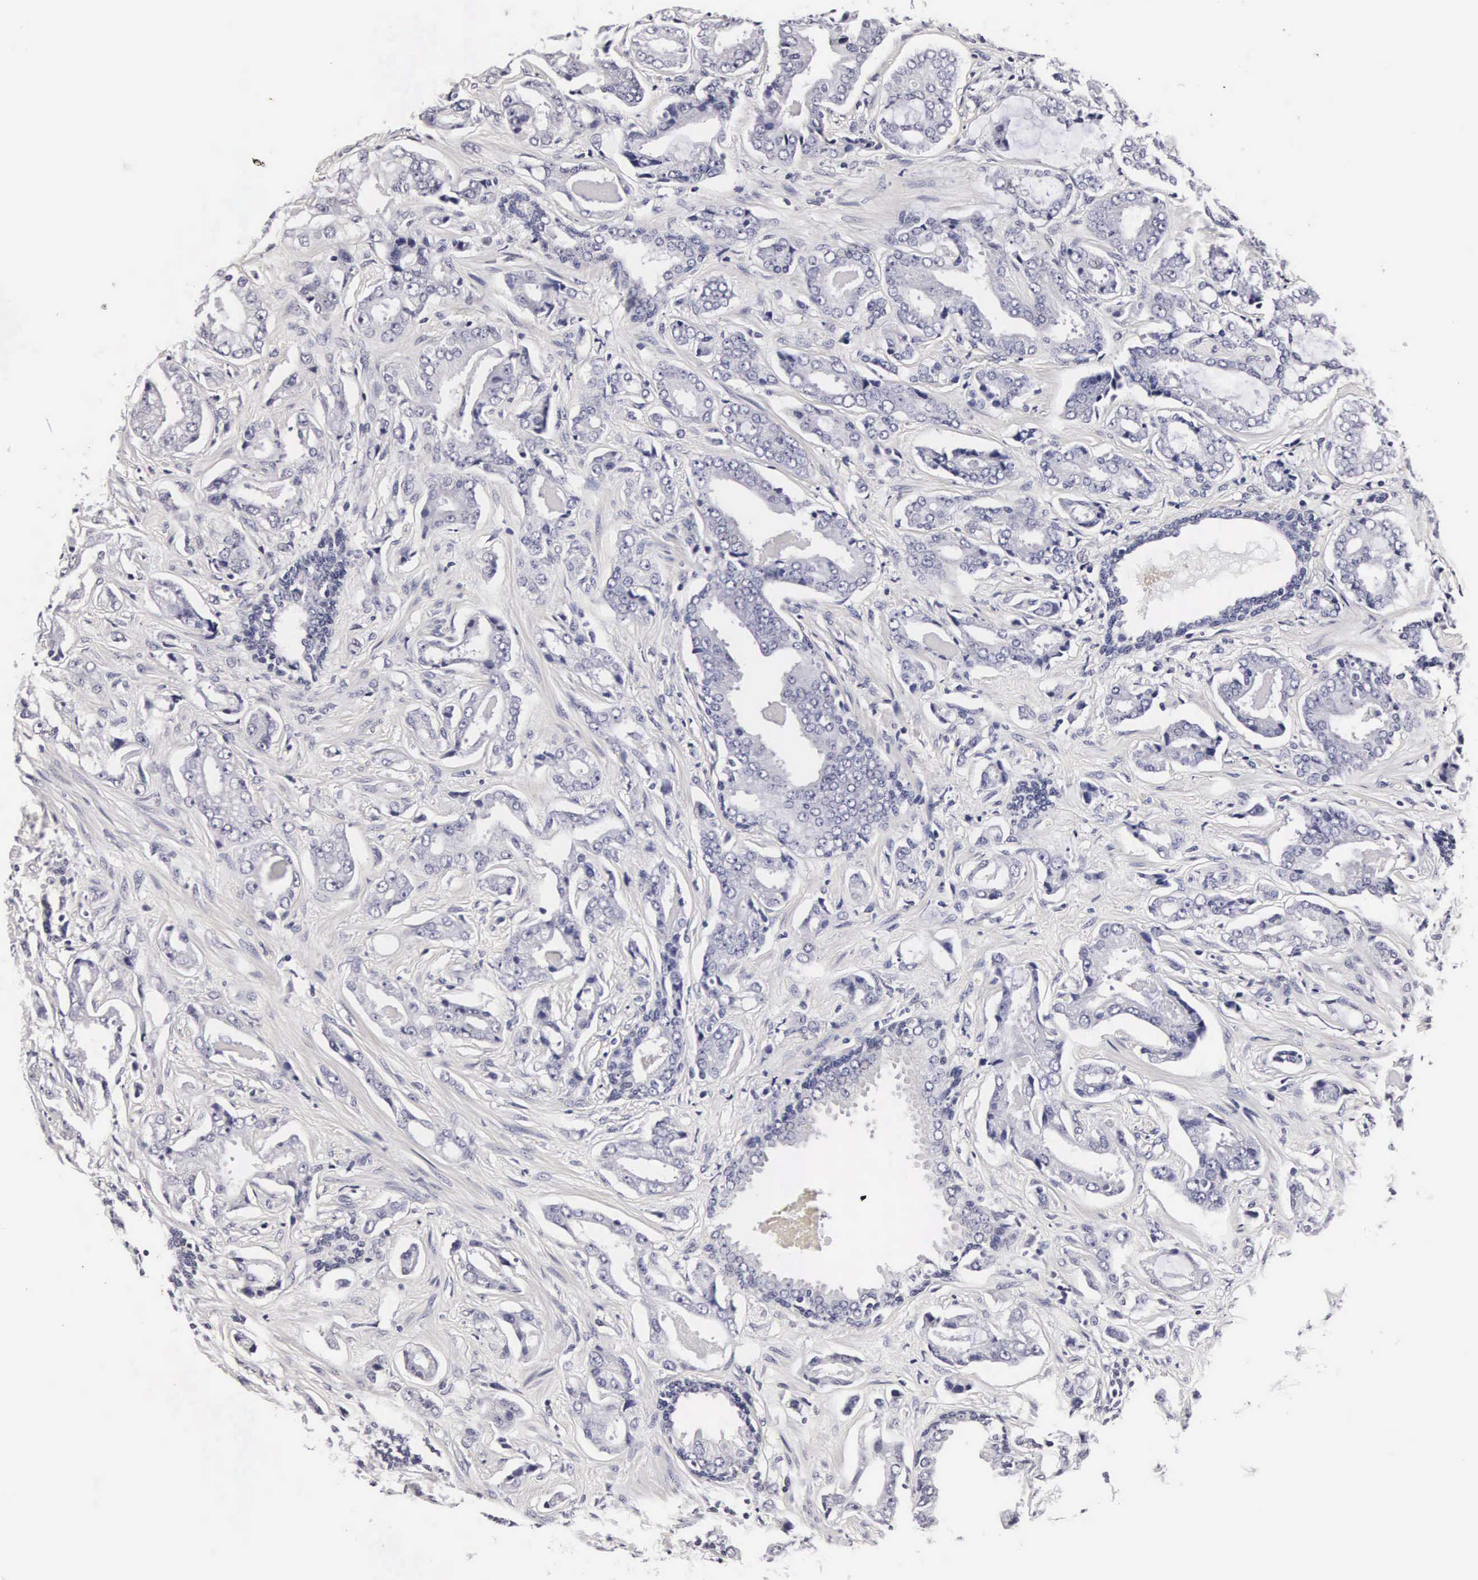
{"staining": {"intensity": "negative", "quantity": "none", "location": "none"}, "tissue": "prostate cancer", "cell_type": "Tumor cells", "image_type": "cancer", "snomed": [{"axis": "morphology", "description": "Adenocarcinoma, Low grade"}, {"axis": "topography", "description": "Prostate"}], "caption": "Immunohistochemistry (IHC) of adenocarcinoma (low-grade) (prostate) demonstrates no staining in tumor cells.", "gene": "RNASE6", "patient": {"sex": "male", "age": 65}}